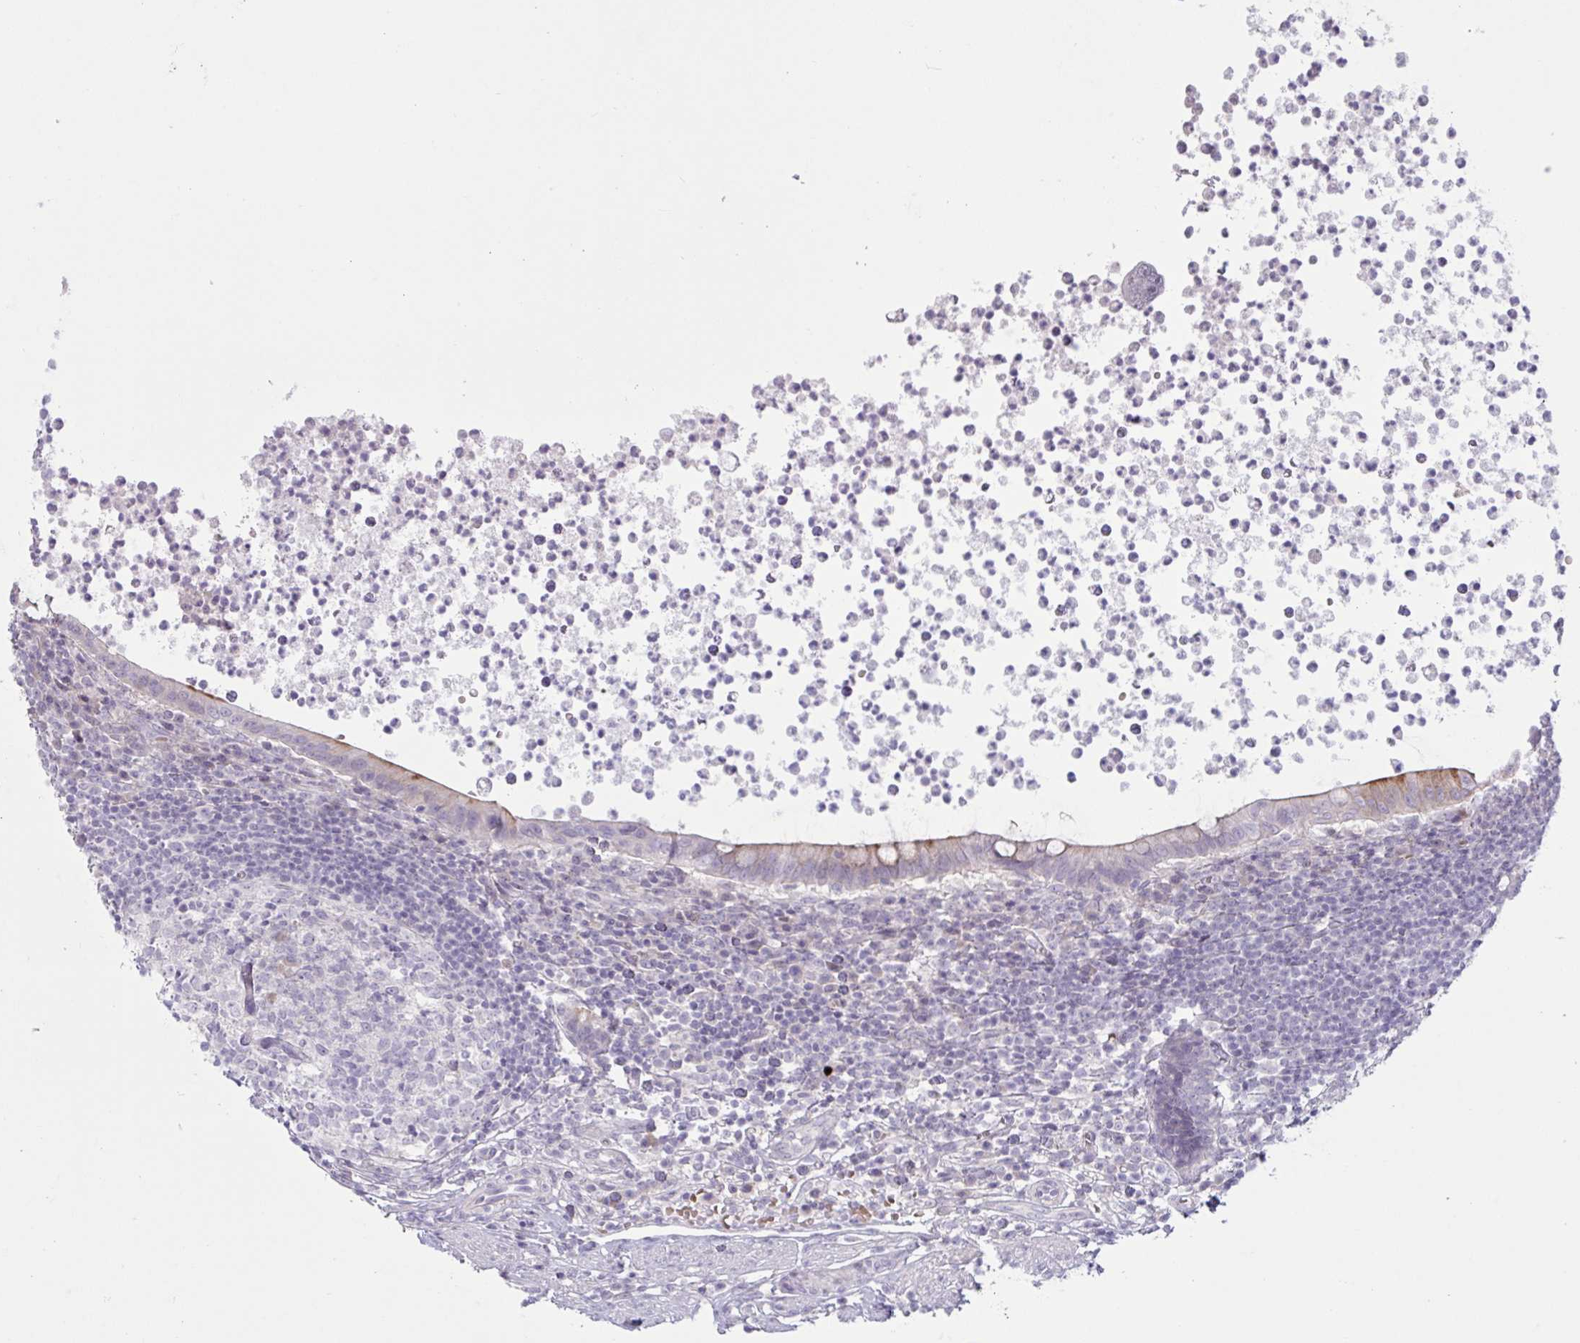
{"staining": {"intensity": "moderate", "quantity": "25%-75%", "location": "cytoplasmic/membranous"}, "tissue": "appendix", "cell_type": "Glandular cells", "image_type": "normal", "snomed": [{"axis": "morphology", "description": "Normal tissue, NOS"}, {"axis": "topography", "description": "Appendix"}], "caption": "A histopathology image showing moderate cytoplasmic/membranous expression in approximately 25%-75% of glandular cells in unremarkable appendix, as visualized by brown immunohistochemical staining.", "gene": "ENSG00000281613", "patient": {"sex": "female", "age": 56}}